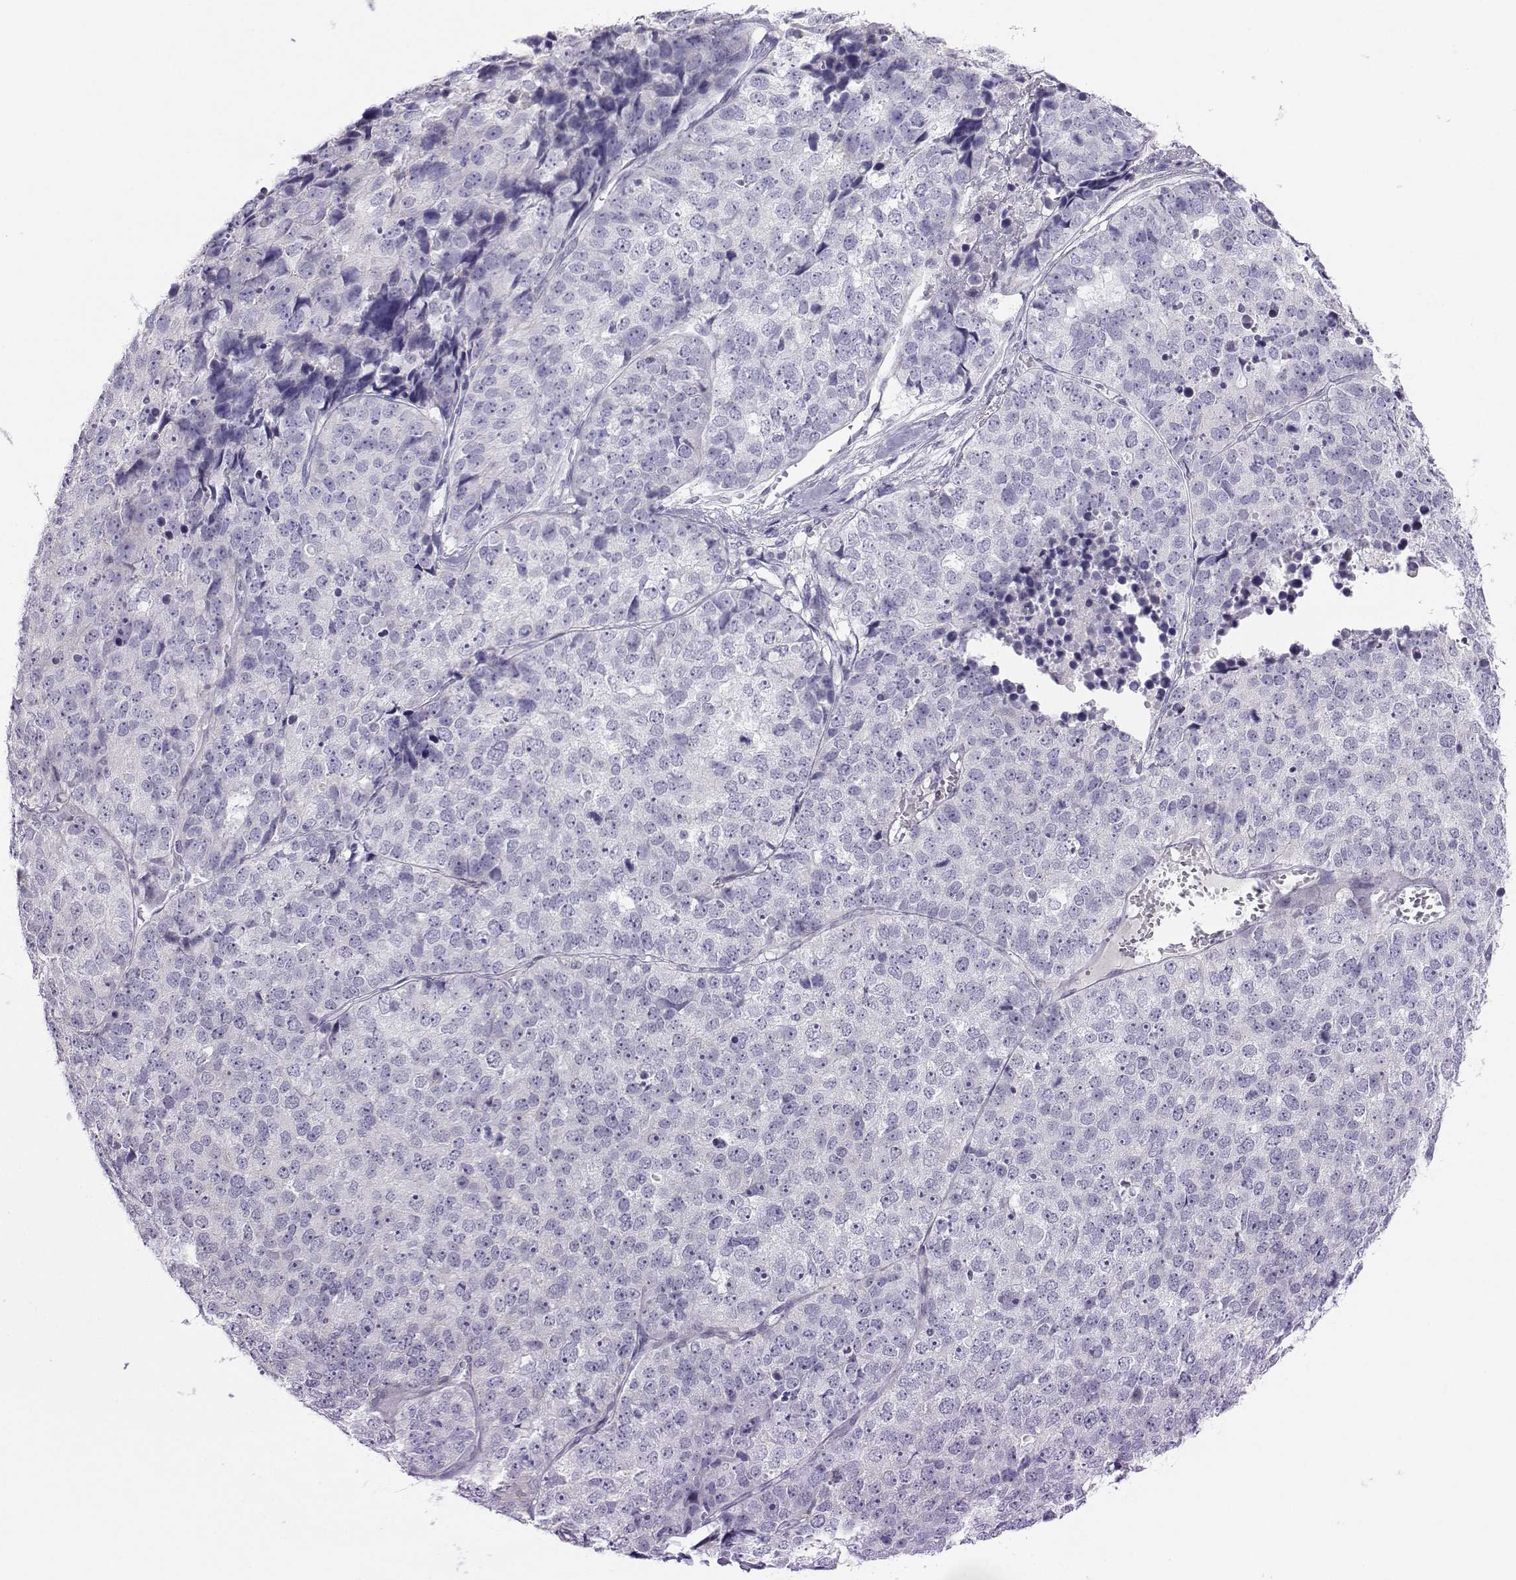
{"staining": {"intensity": "negative", "quantity": "none", "location": "none"}, "tissue": "stomach cancer", "cell_type": "Tumor cells", "image_type": "cancer", "snomed": [{"axis": "morphology", "description": "Adenocarcinoma, NOS"}, {"axis": "topography", "description": "Stomach"}], "caption": "Immunohistochemistry (IHC) photomicrograph of neoplastic tissue: stomach cancer (adenocarcinoma) stained with DAB (3,3'-diaminobenzidine) displays no significant protein expression in tumor cells.", "gene": "FBXO24", "patient": {"sex": "male", "age": 69}}